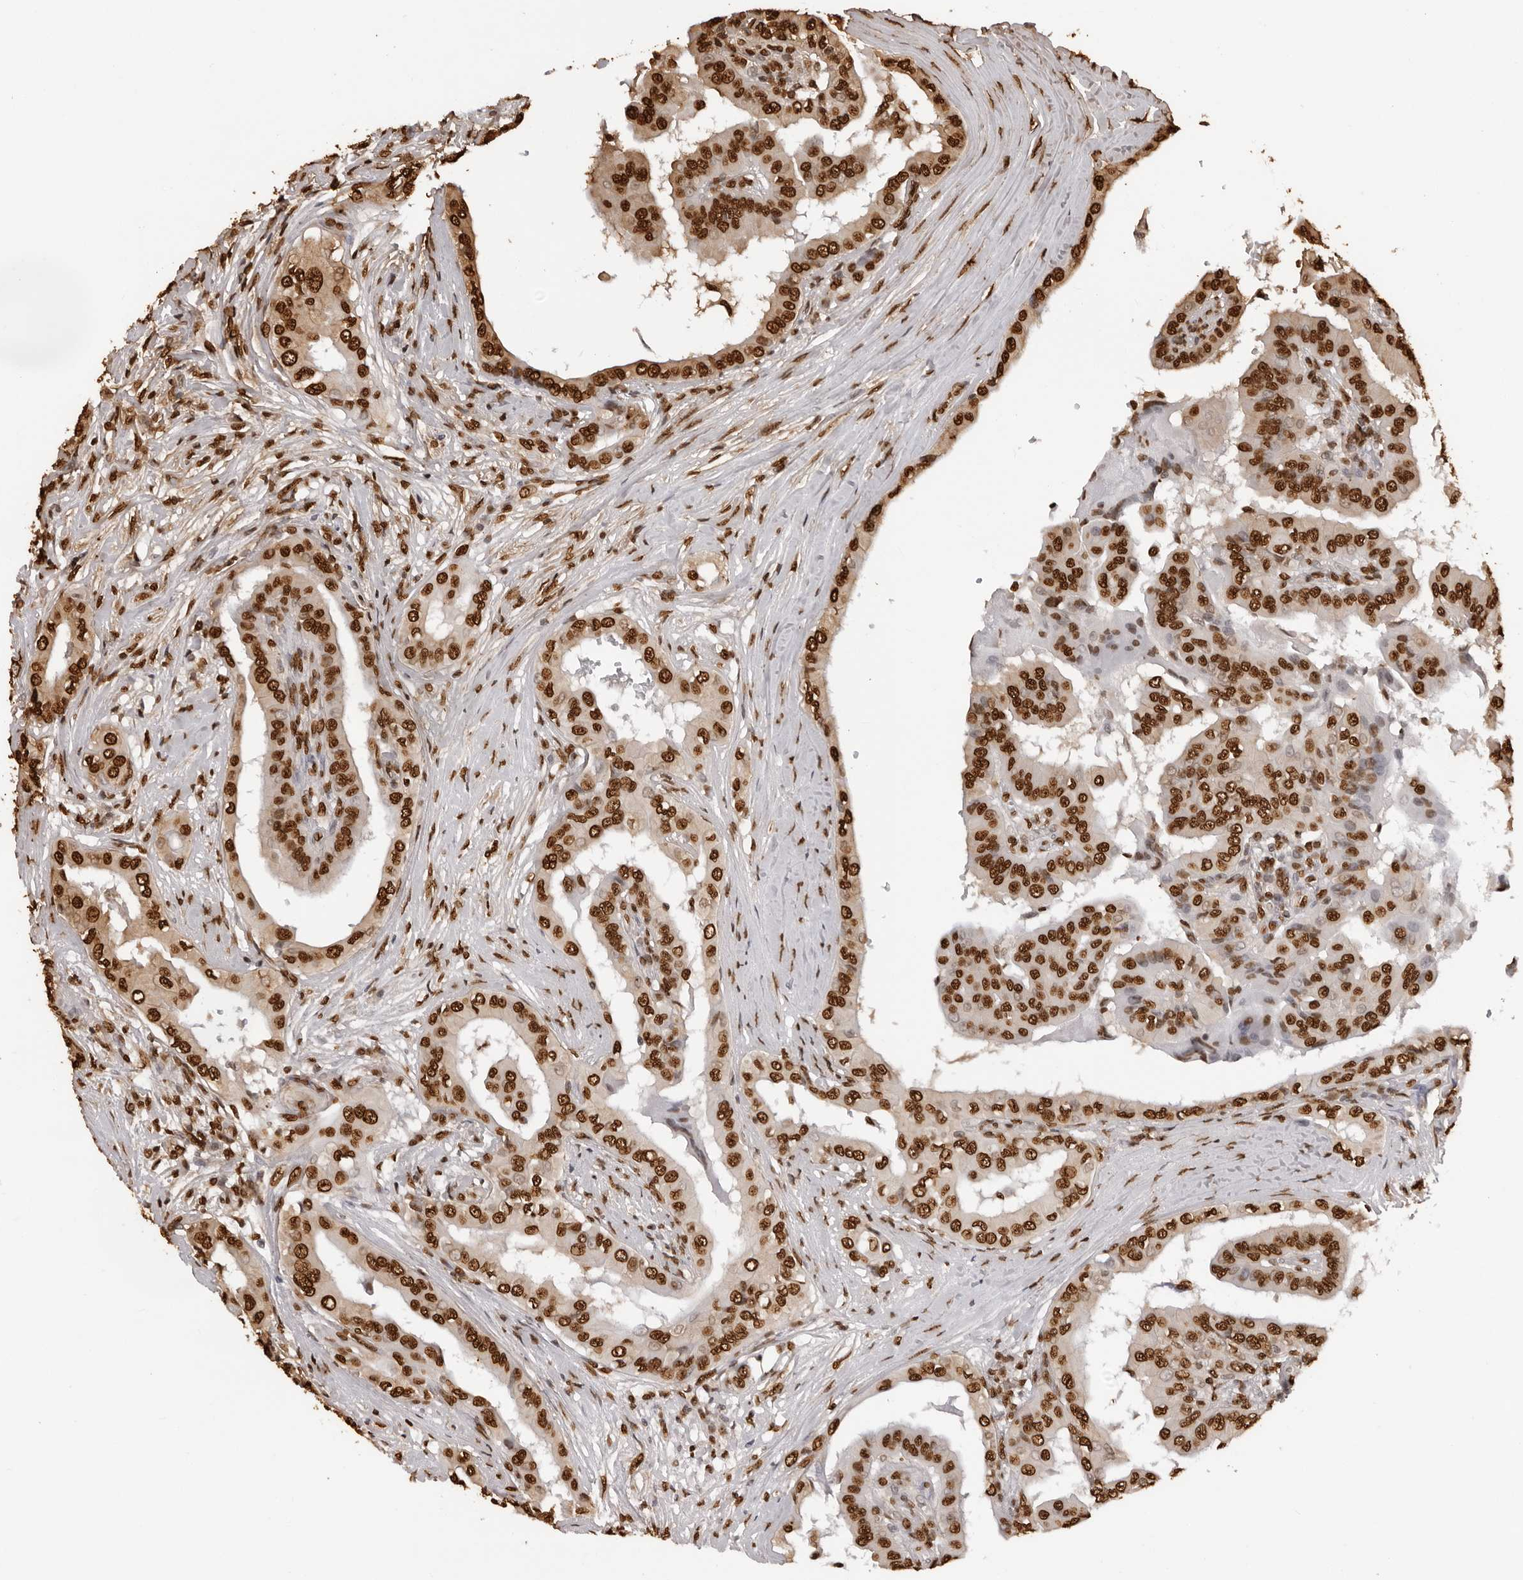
{"staining": {"intensity": "strong", "quantity": ">75%", "location": "nuclear"}, "tissue": "thyroid cancer", "cell_type": "Tumor cells", "image_type": "cancer", "snomed": [{"axis": "morphology", "description": "Papillary adenocarcinoma, NOS"}, {"axis": "topography", "description": "Thyroid gland"}], "caption": "High-magnification brightfield microscopy of papillary adenocarcinoma (thyroid) stained with DAB (3,3'-diaminobenzidine) (brown) and counterstained with hematoxylin (blue). tumor cells exhibit strong nuclear positivity is seen in approximately>75% of cells.", "gene": "ZFP91", "patient": {"sex": "male", "age": 33}}